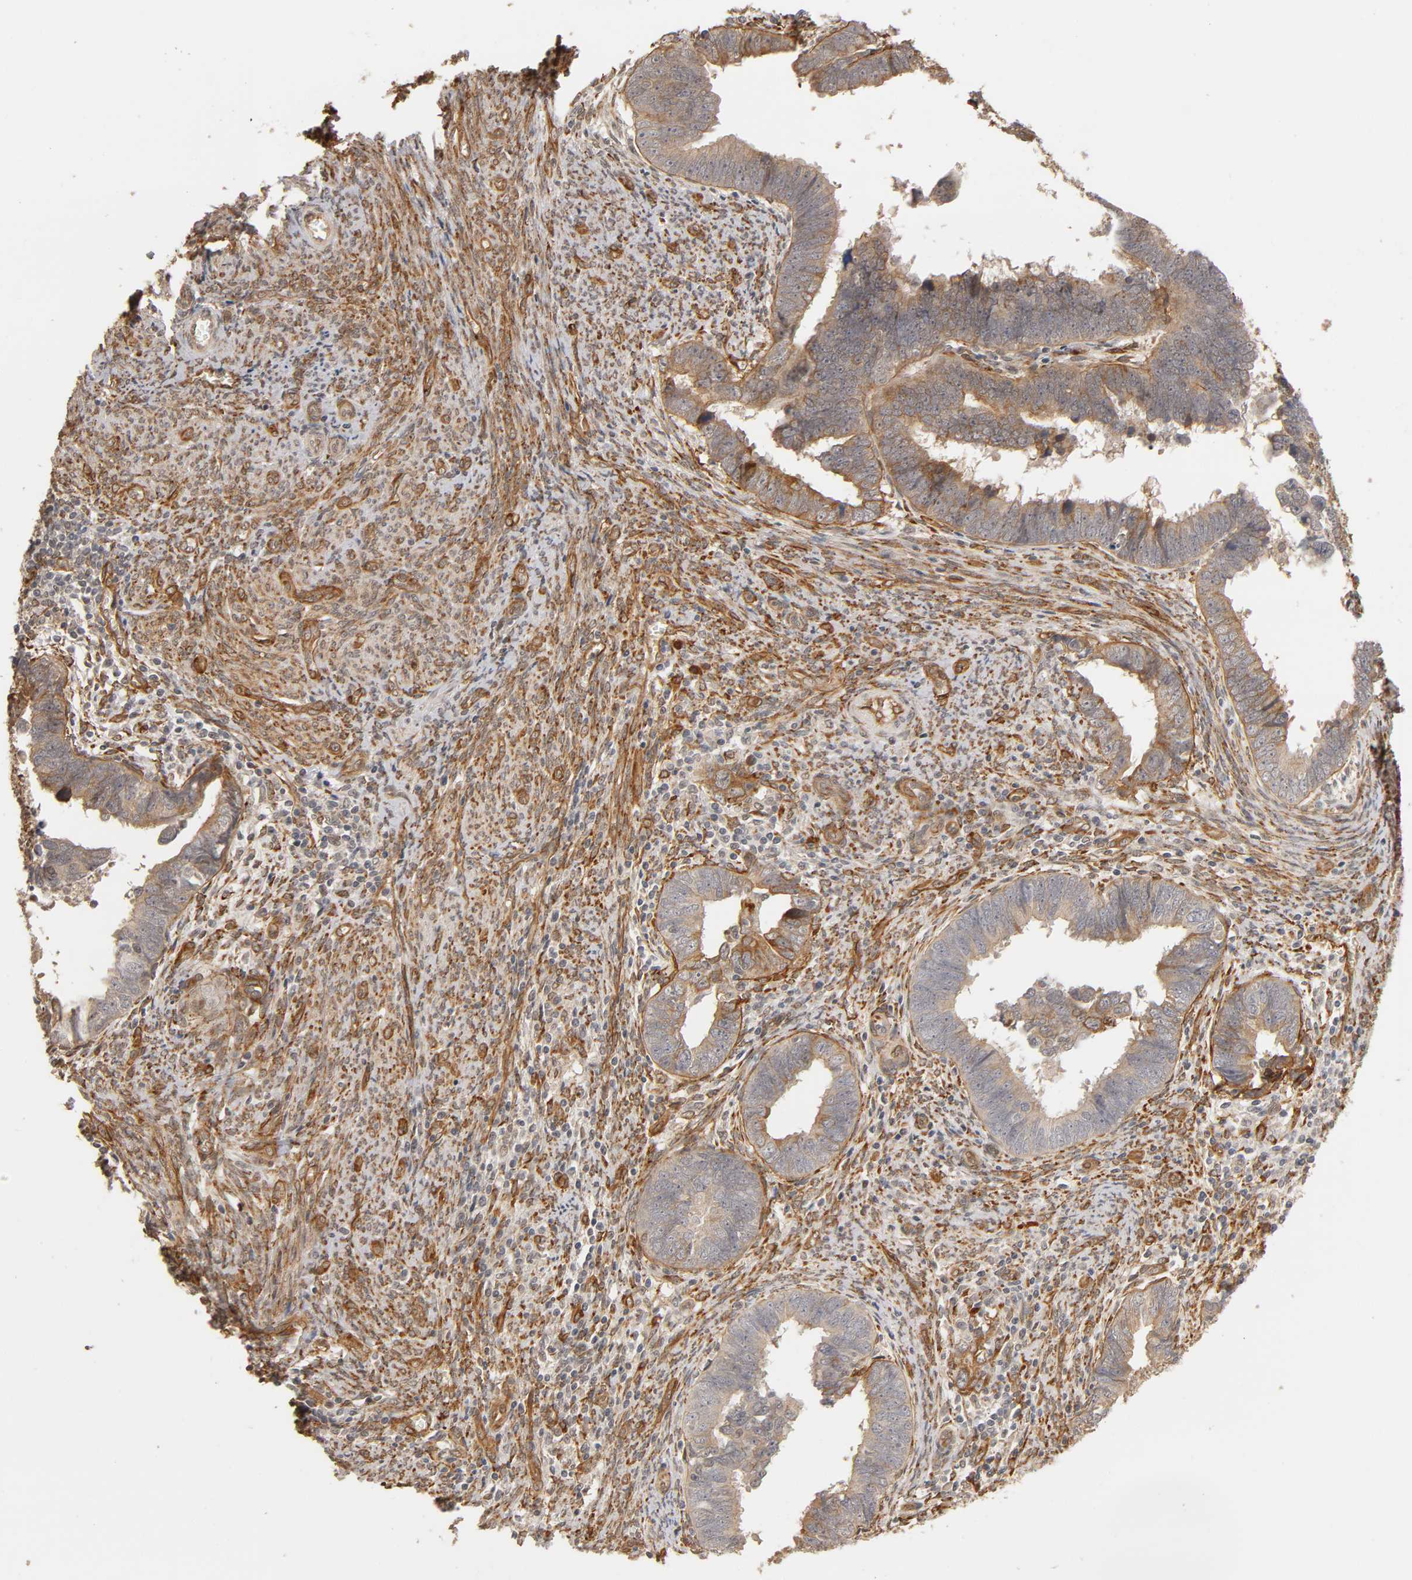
{"staining": {"intensity": "moderate", "quantity": "<25%", "location": "cytoplasmic/membranous"}, "tissue": "endometrial cancer", "cell_type": "Tumor cells", "image_type": "cancer", "snomed": [{"axis": "morphology", "description": "Adenocarcinoma, NOS"}, {"axis": "topography", "description": "Endometrium"}], "caption": "Endometrial cancer stained with DAB immunohistochemistry displays low levels of moderate cytoplasmic/membranous staining in about <25% of tumor cells.", "gene": "LAMB1", "patient": {"sex": "female", "age": 75}}